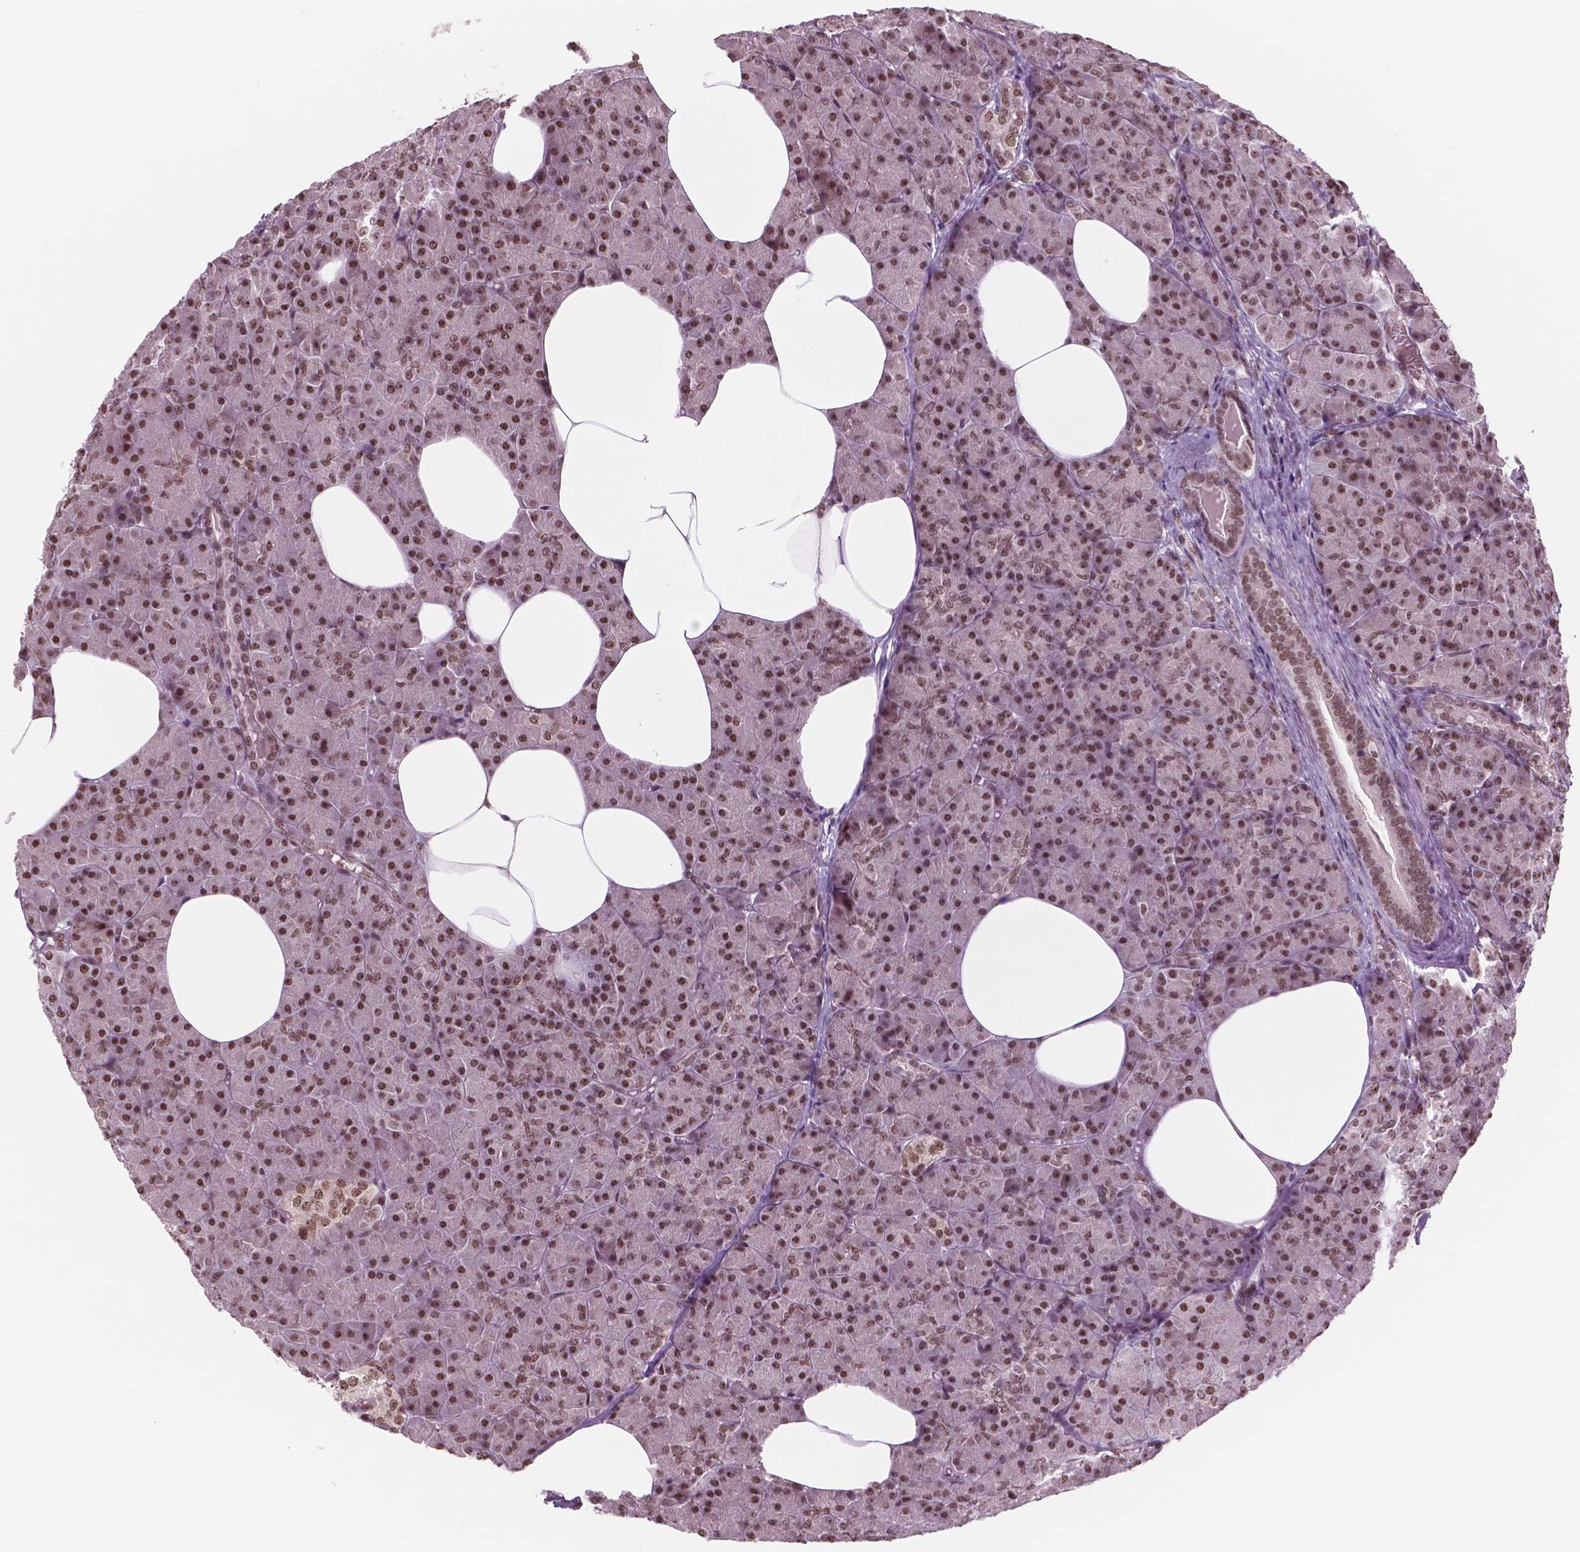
{"staining": {"intensity": "moderate", "quantity": ">75%", "location": "nuclear"}, "tissue": "pancreas", "cell_type": "Exocrine glandular cells", "image_type": "normal", "snomed": [{"axis": "morphology", "description": "Normal tissue, NOS"}, {"axis": "topography", "description": "Pancreas"}], "caption": "Immunohistochemistry of normal human pancreas reveals medium levels of moderate nuclear staining in about >75% of exocrine glandular cells. (IHC, brightfield microscopy, high magnification).", "gene": "POLR2E", "patient": {"sex": "female", "age": 45}}